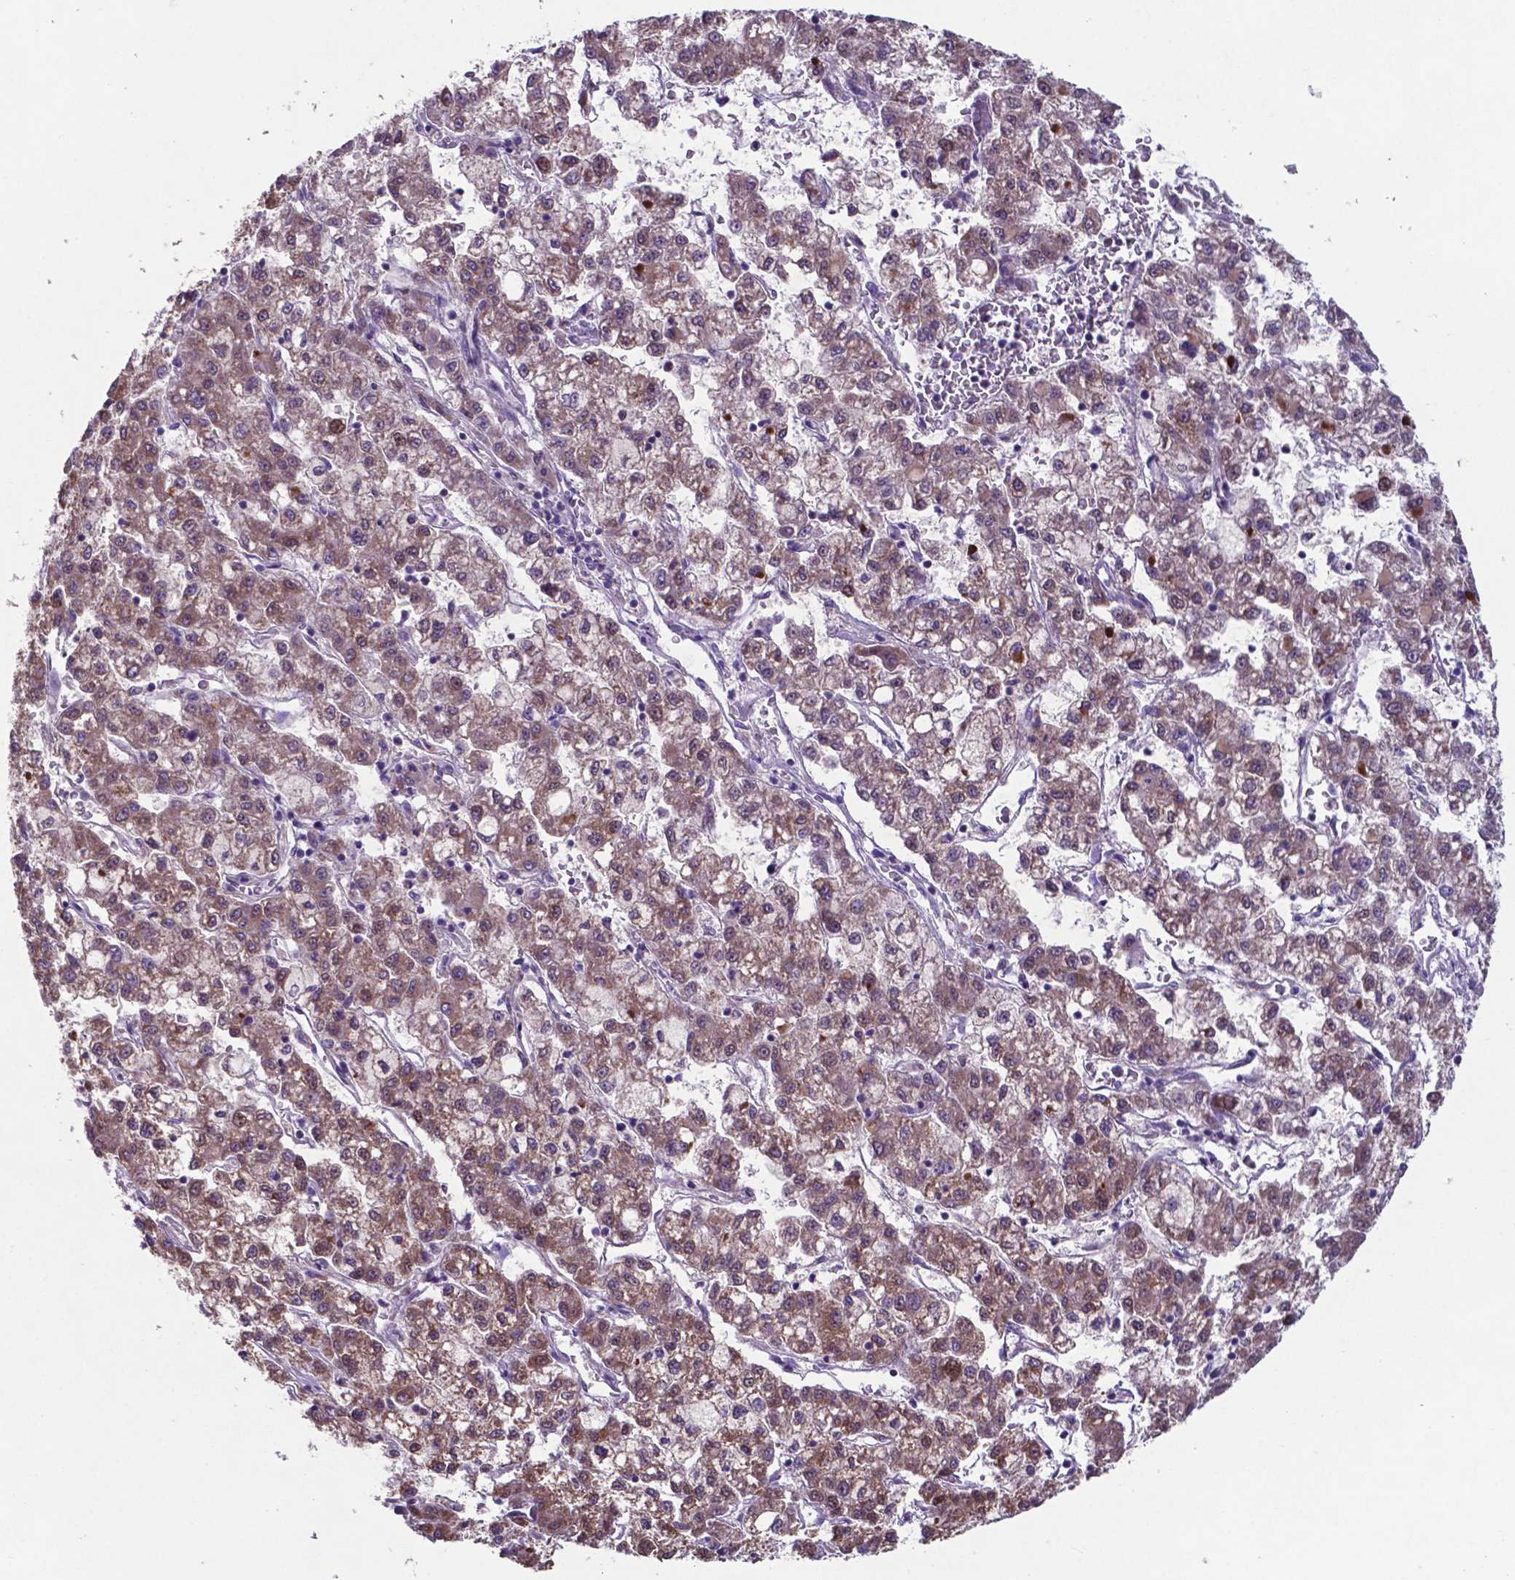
{"staining": {"intensity": "moderate", "quantity": "25%-75%", "location": "cytoplasmic/membranous"}, "tissue": "liver cancer", "cell_type": "Tumor cells", "image_type": "cancer", "snomed": [{"axis": "morphology", "description": "Carcinoma, Hepatocellular, NOS"}, {"axis": "topography", "description": "Liver"}], "caption": "A medium amount of moderate cytoplasmic/membranous staining is appreciated in approximately 25%-75% of tumor cells in liver hepatocellular carcinoma tissue. The protein of interest is stained brown, and the nuclei are stained in blue (DAB IHC with brightfield microscopy, high magnification).", "gene": "TYRO3", "patient": {"sex": "male", "age": 40}}